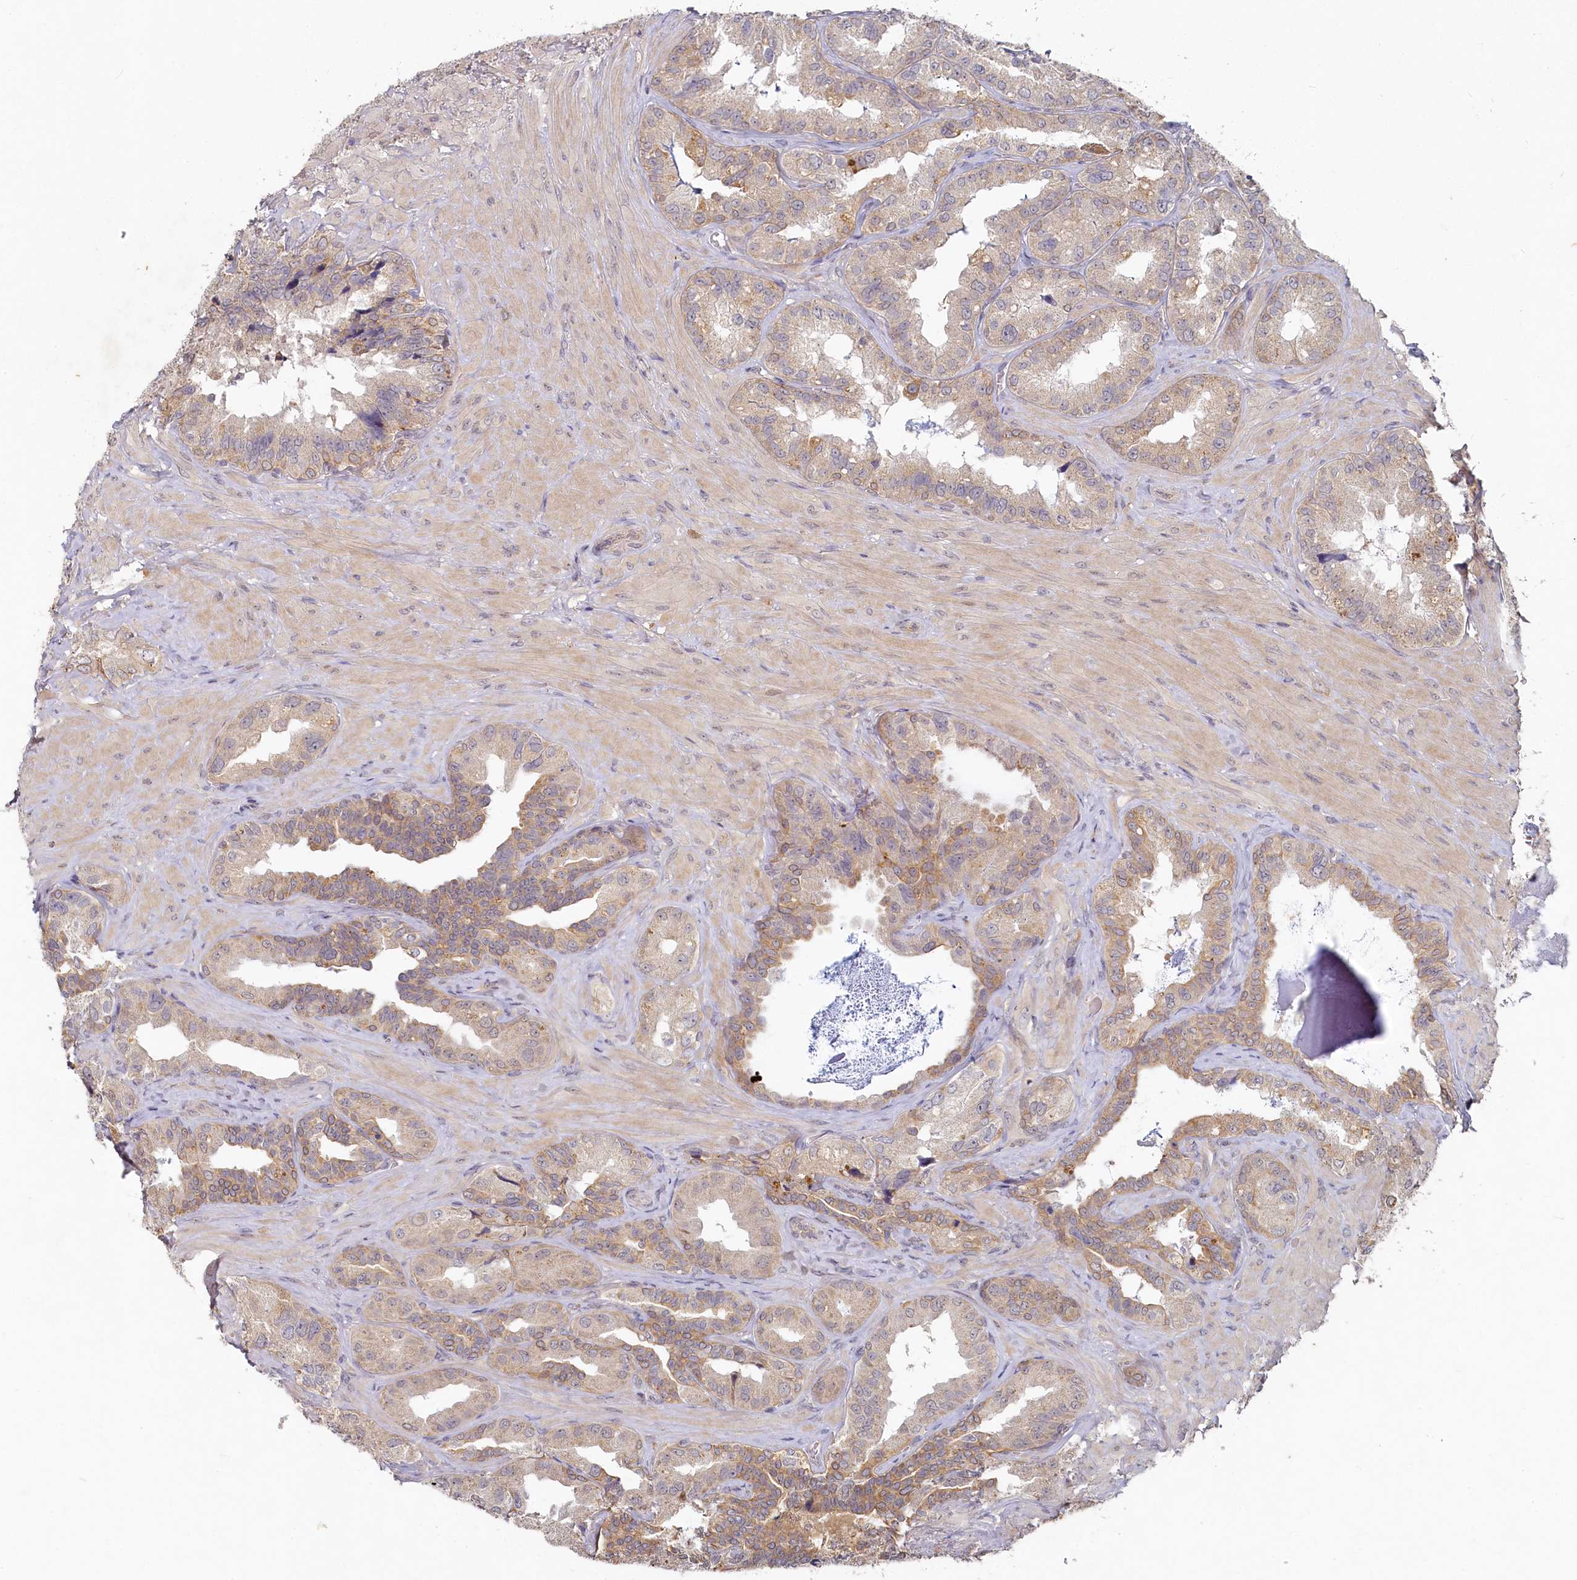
{"staining": {"intensity": "moderate", "quantity": "25%-75%", "location": "cytoplasmic/membranous"}, "tissue": "seminal vesicle", "cell_type": "Glandular cells", "image_type": "normal", "snomed": [{"axis": "morphology", "description": "Normal tissue, NOS"}, {"axis": "topography", "description": "Seminal veicle"}, {"axis": "topography", "description": "Peripheral nerve tissue"}], "caption": "Protein staining of normal seminal vesicle displays moderate cytoplasmic/membranous expression in approximately 25%-75% of glandular cells.", "gene": "HERC3", "patient": {"sex": "male", "age": 67}}